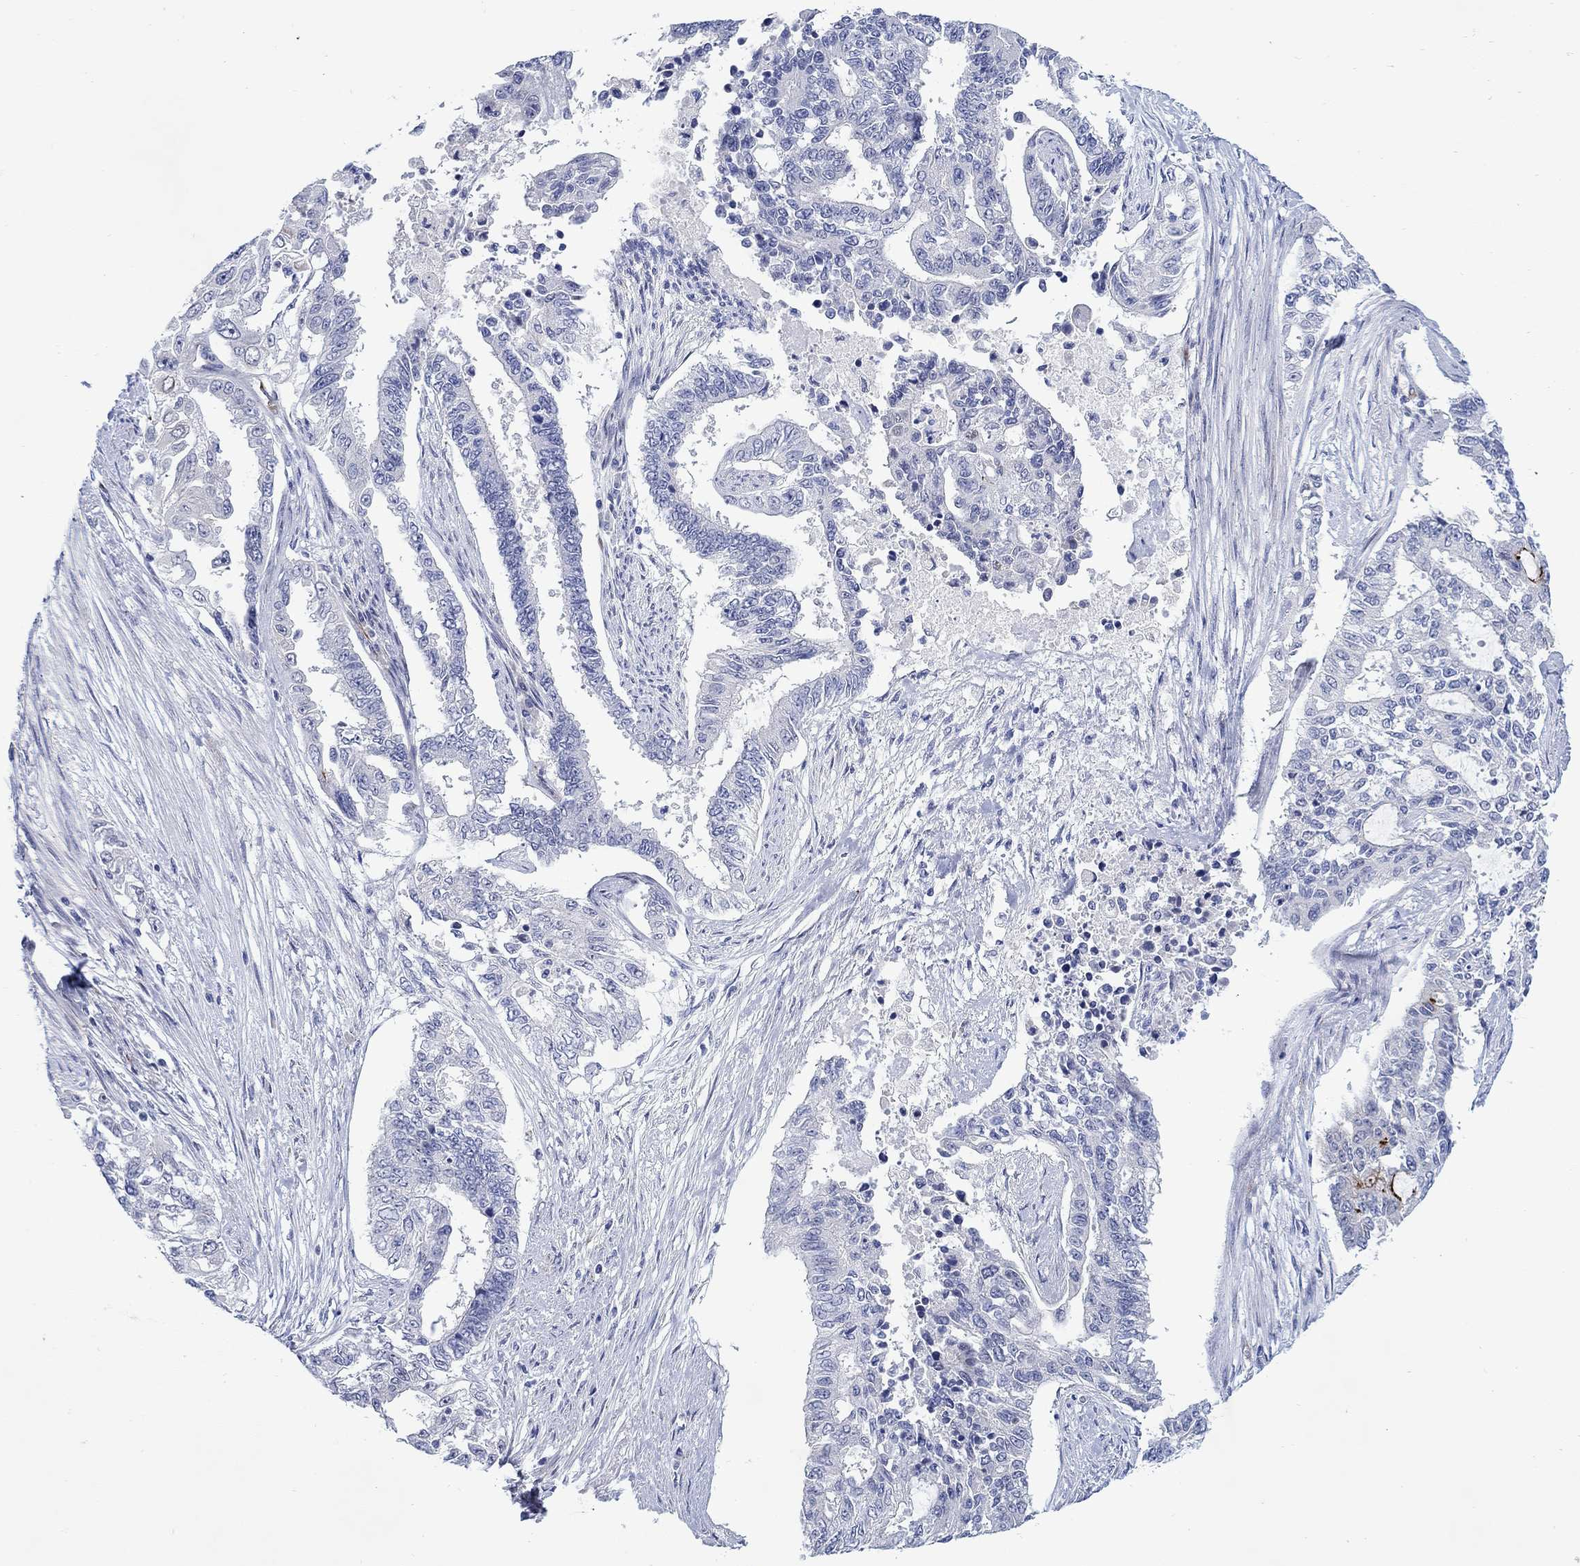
{"staining": {"intensity": "negative", "quantity": "none", "location": "none"}, "tissue": "endometrial cancer", "cell_type": "Tumor cells", "image_type": "cancer", "snomed": [{"axis": "morphology", "description": "Adenocarcinoma, NOS"}, {"axis": "topography", "description": "Uterus"}], "caption": "Endometrial cancer was stained to show a protein in brown. There is no significant positivity in tumor cells.", "gene": "KSR2", "patient": {"sex": "female", "age": 59}}